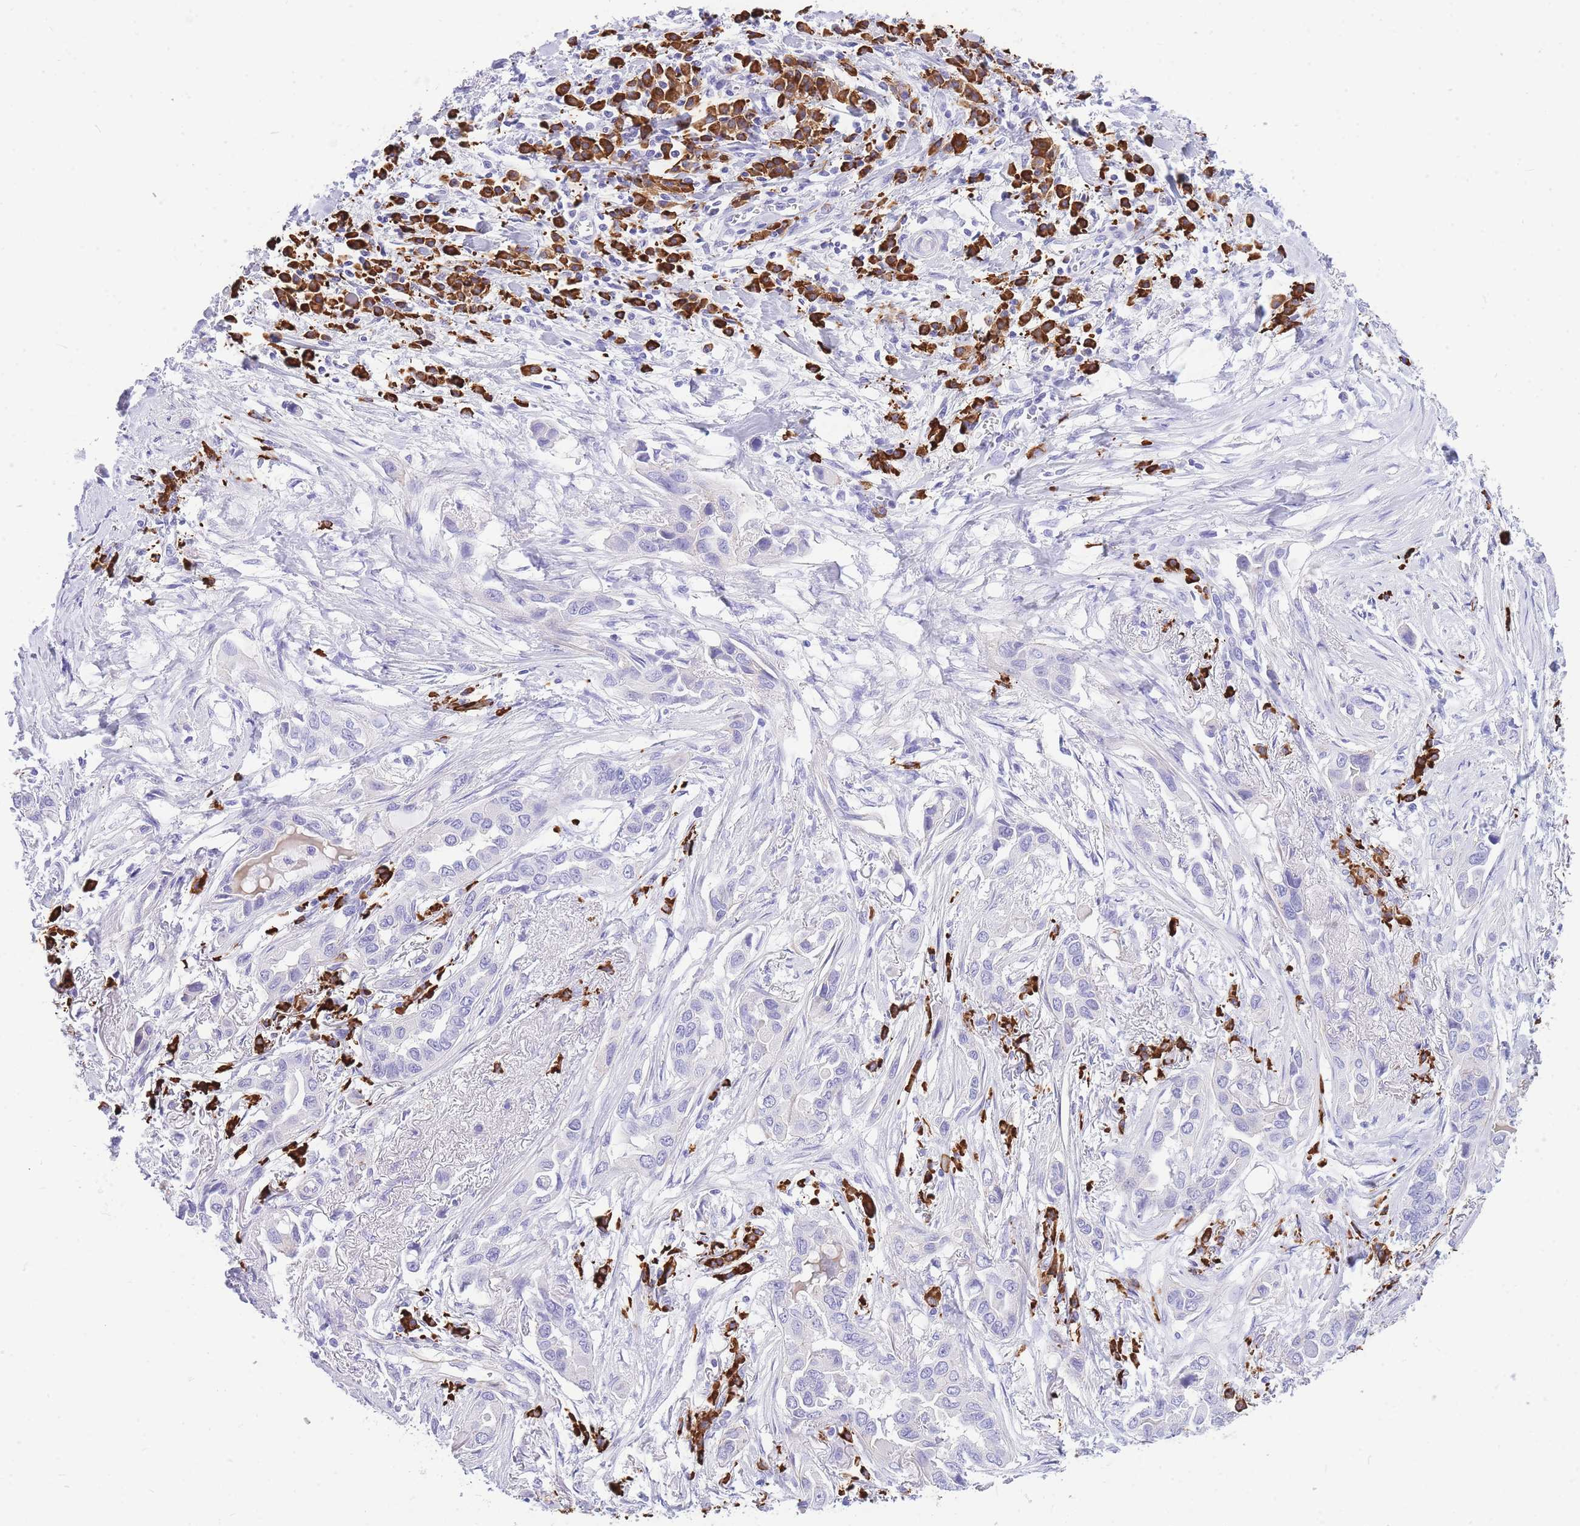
{"staining": {"intensity": "negative", "quantity": "none", "location": "none"}, "tissue": "lung cancer", "cell_type": "Tumor cells", "image_type": "cancer", "snomed": [{"axis": "morphology", "description": "Adenocarcinoma, NOS"}, {"axis": "topography", "description": "Lung"}], "caption": "The immunohistochemistry image has no significant staining in tumor cells of lung adenocarcinoma tissue.", "gene": "ZFP62", "patient": {"sex": "female", "age": 76}}